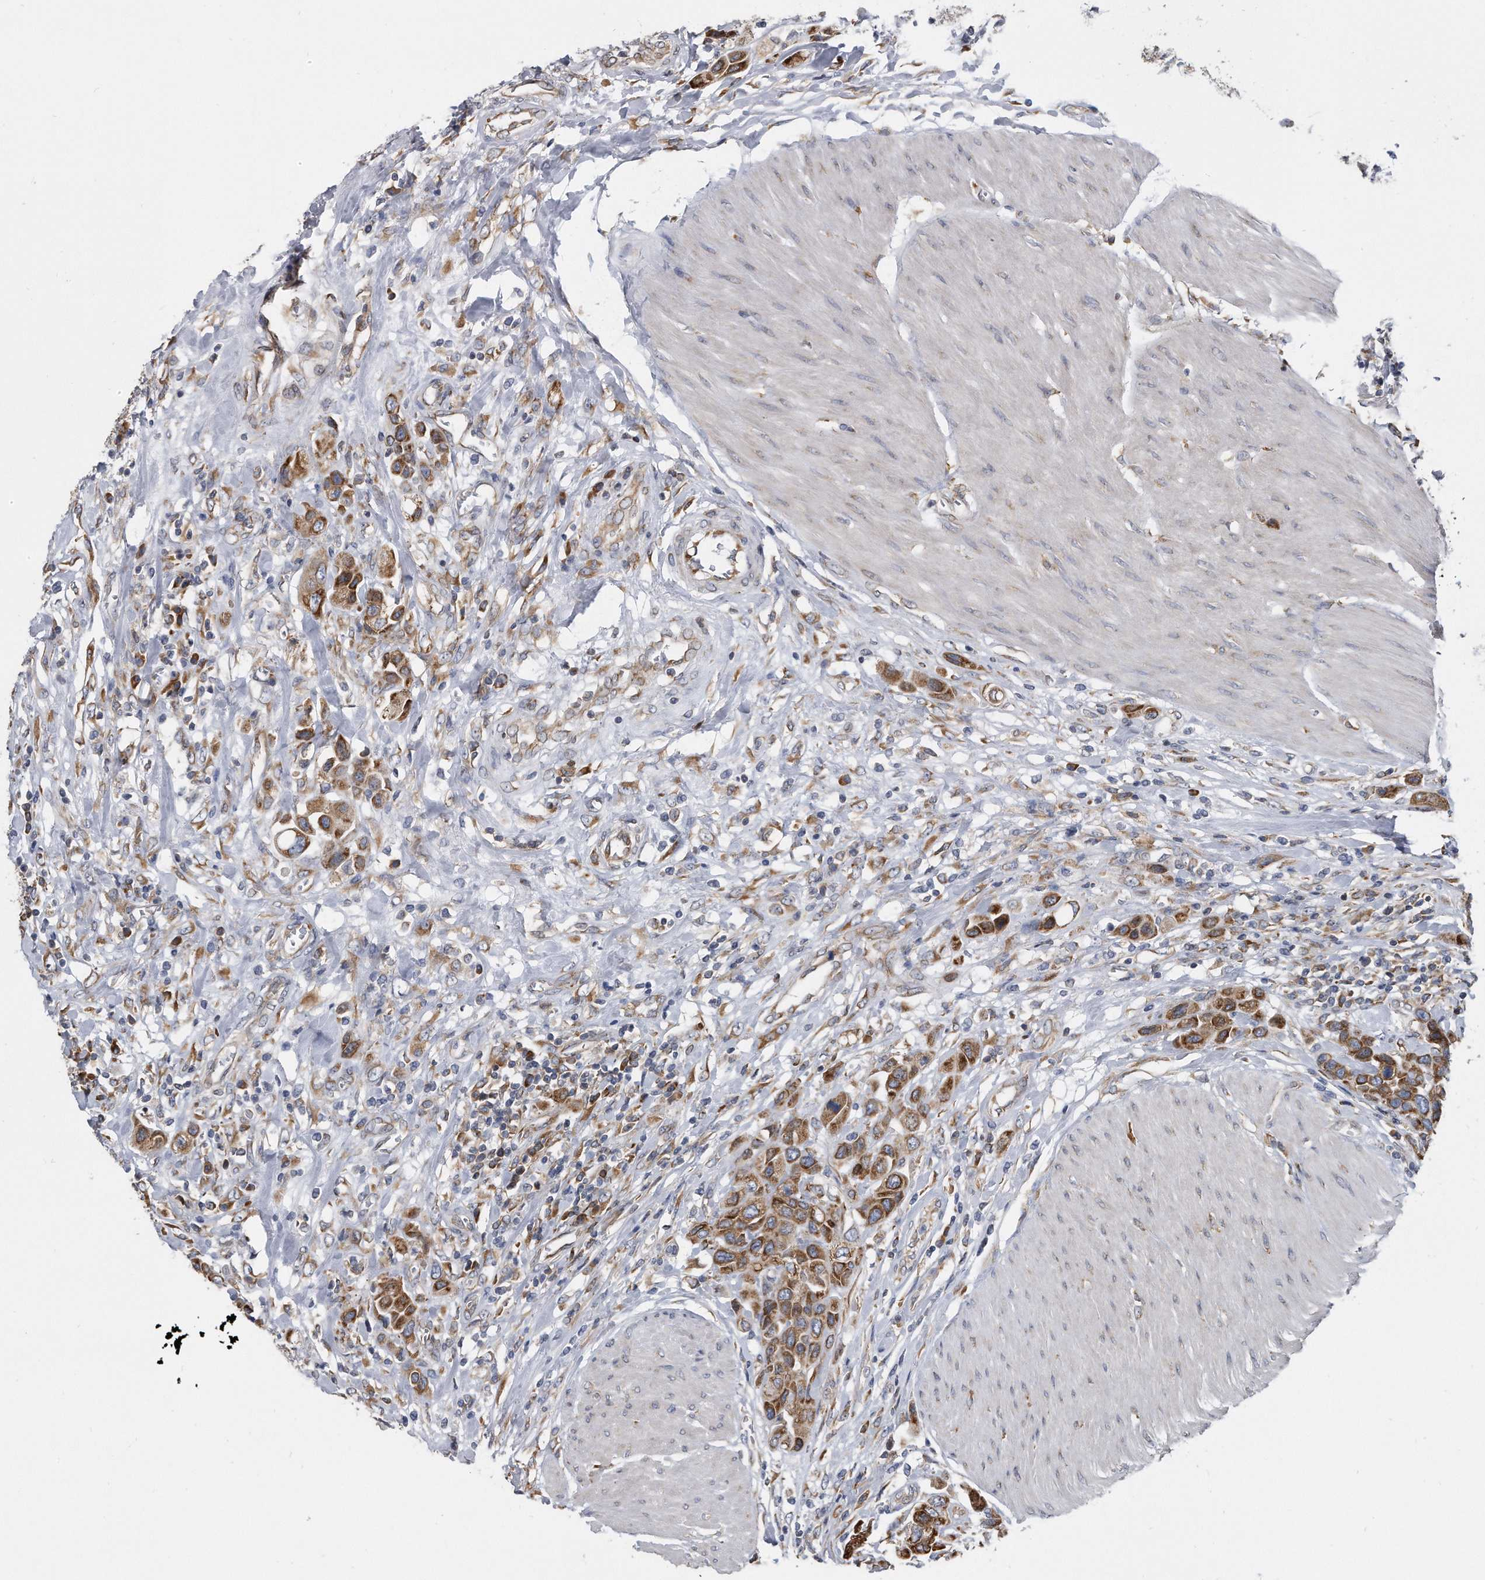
{"staining": {"intensity": "strong", "quantity": ">75%", "location": "cytoplasmic/membranous"}, "tissue": "urothelial cancer", "cell_type": "Tumor cells", "image_type": "cancer", "snomed": [{"axis": "morphology", "description": "Urothelial carcinoma, High grade"}, {"axis": "topography", "description": "Urinary bladder"}], "caption": "Human urothelial carcinoma (high-grade) stained with a protein marker exhibits strong staining in tumor cells.", "gene": "CCDC47", "patient": {"sex": "male", "age": 50}}